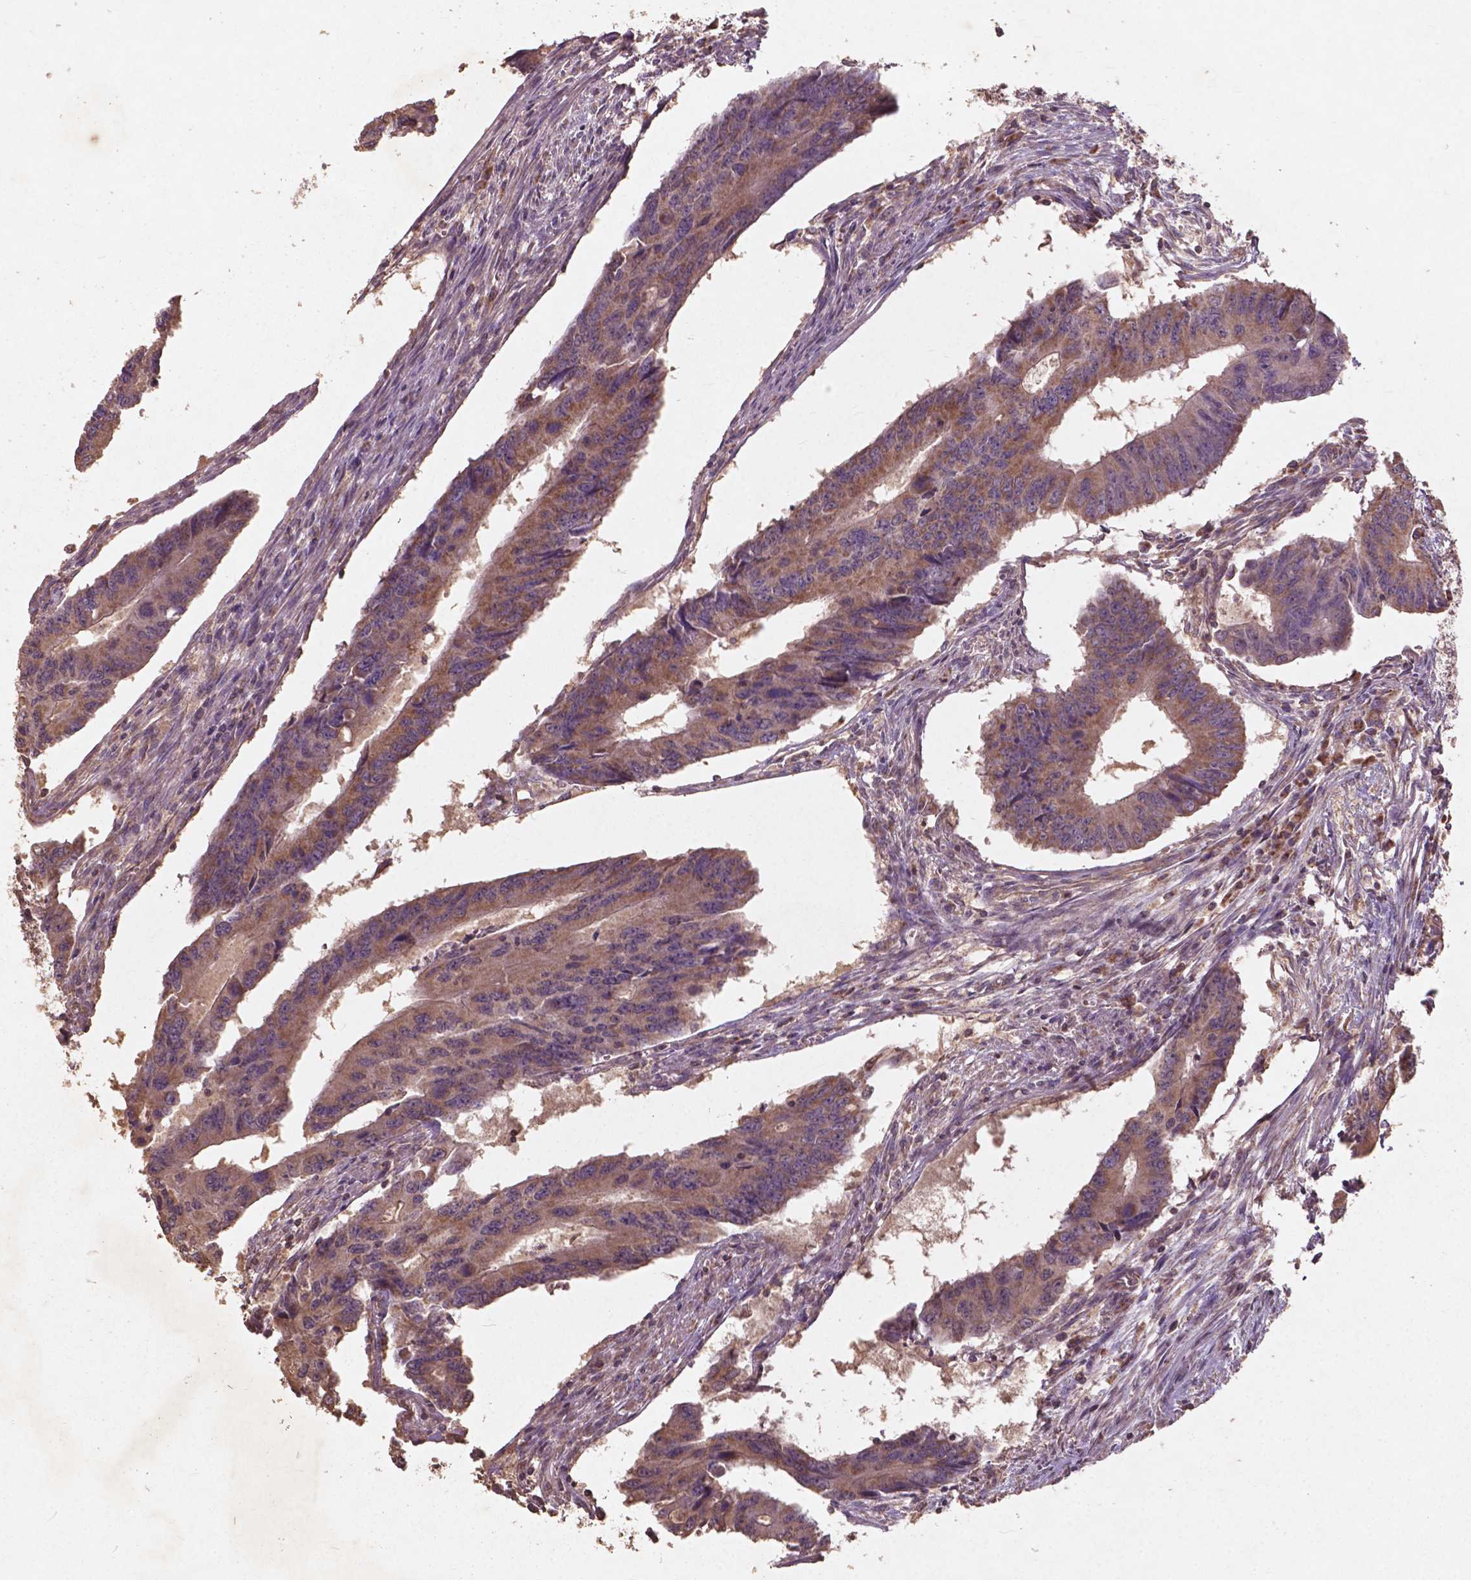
{"staining": {"intensity": "moderate", "quantity": ">75%", "location": "cytoplasmic/membranous"}, "tissue": "colorectal cancer", "cell_type": "Tumor cells", "image_type": "cancer", "snomed": [{"axis": "morphology", "description": "Adenocarcinoma, NOS"}, {"axis": "topography", "description": "Colon"}], "caption": "Protein analysis of colorectal adenocarcinoma tissue demonstrates moderate cytoplasmic/membranous expression in about >75% of tumor cells.", "gene": "ST6GALNAC5", "patient": {"sex": "male", "age": 53}}